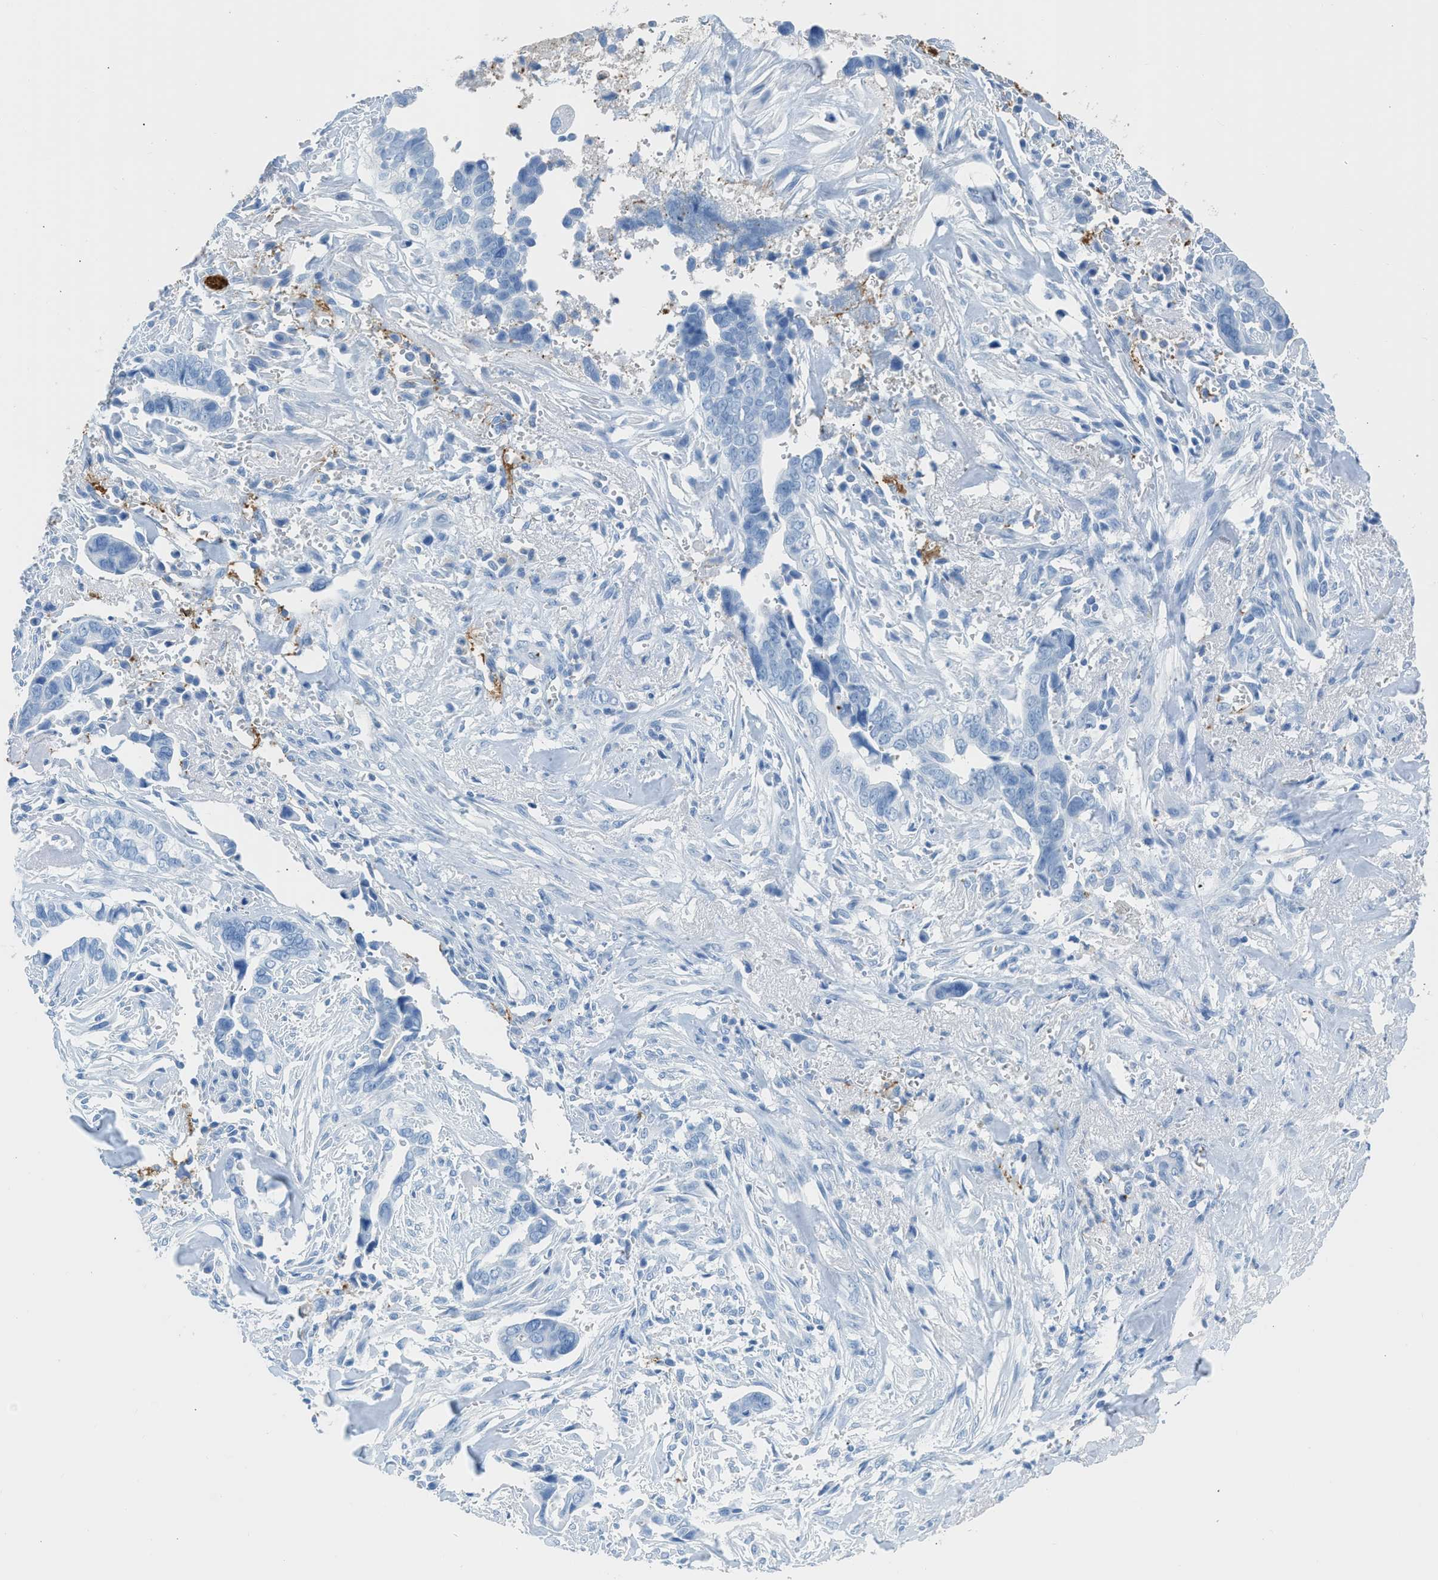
{"staining": {"intensity": "negative", "quantity": "none", "location": "none"}, "tissue": "liver cancer", "cell_type": "Tumor cells", "image_type": "cancer", "snomed": [{"axis": "morphology", "description": "Cholangiocarcinoma"}, {"axis": "topography", "description": "Liver"}], "caption": "Immunohistochemistry of human liver cholangiocarcinoma shows no expression in tumor cells.", "gene": "FAIM2", "patient": {"sex": "female", "age": 79}}